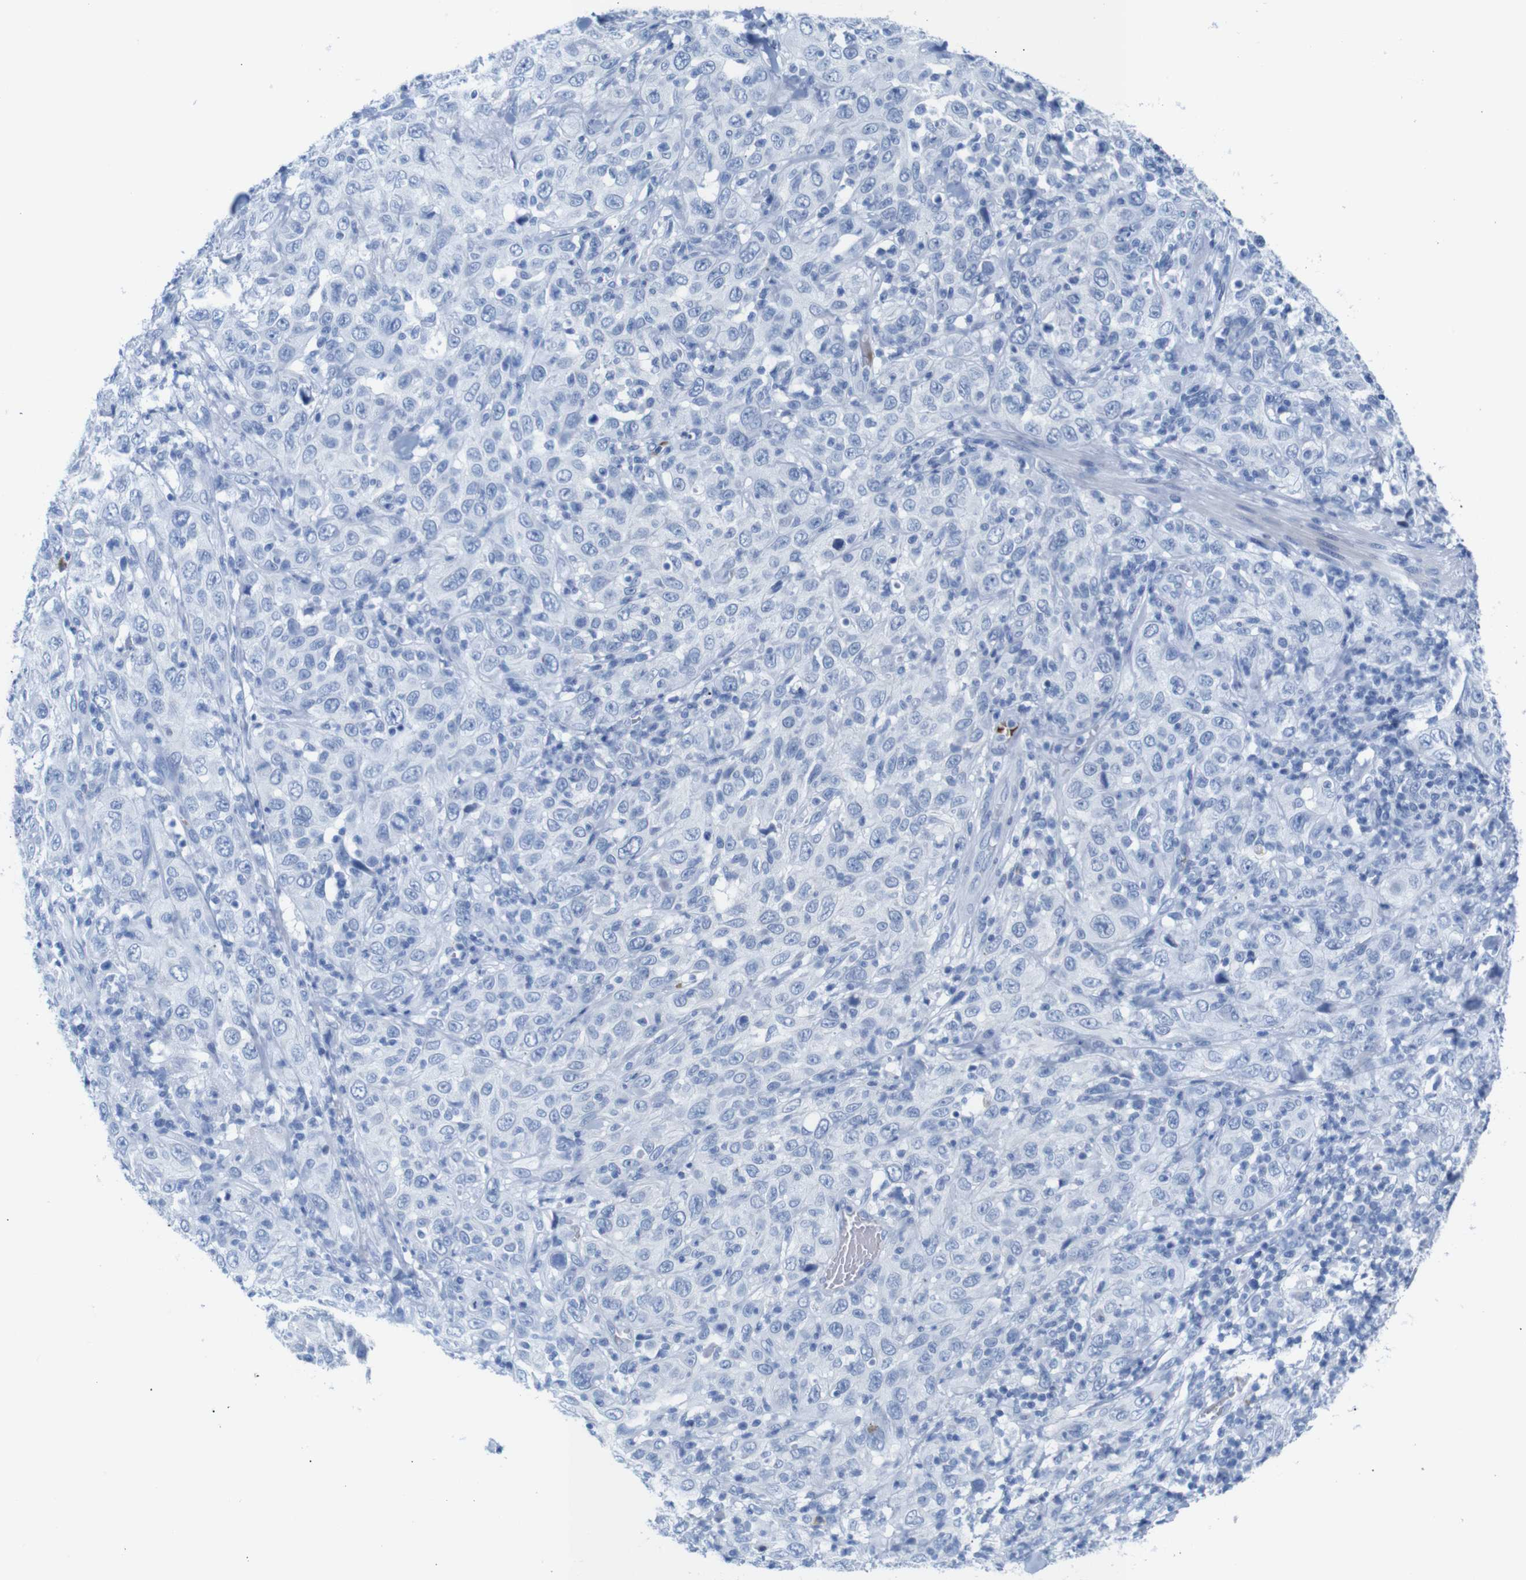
{"staining": {"intensity": "negative", "quantity": "none", "location": "none"}, "tissue": "skin cancer", "cell_type": "Tumor cells", "image_type": "cancer", "snomed": [{"axis": "morphology", "description": "Squamous cell carcinoma, NOS"}, {"axis": "topography", "description": "Skin"}], "caption": "This is a photomicrograph of IHC staining of squamous cell carcinoma (skin), which shows no staining in tumor cells.", "gene": "ERVMER34-1", "patient": {"sex": "female", "age": 88}}